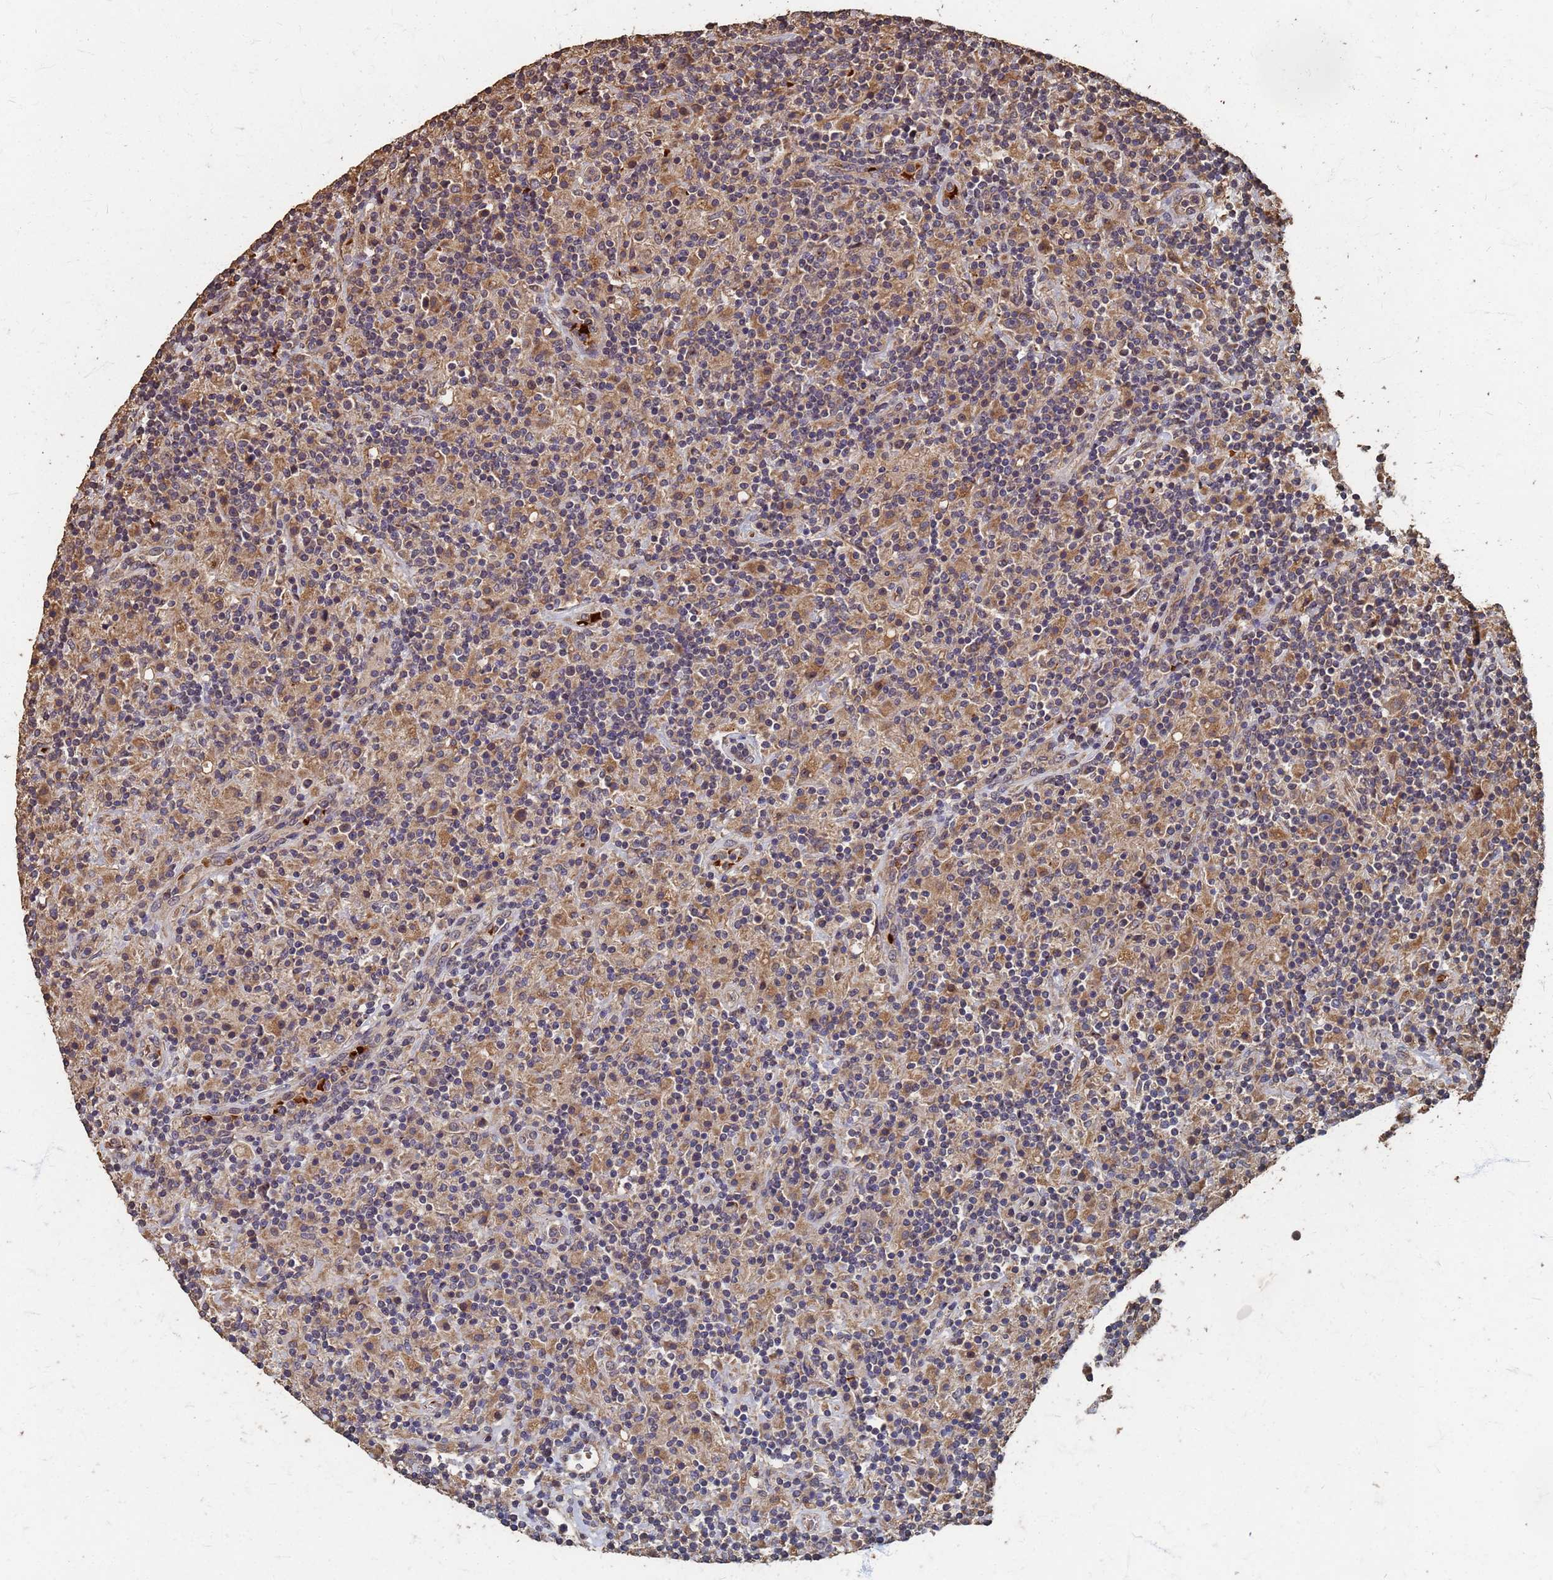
{"staining": {"intensity": "weak", "quantity": ">75%", "location": "cytoplasmic/membranous"}, "tissue": "lymphoma", "cell_type": "Tumor cells", "image_type": "cancer", "snomed": [{"axis": "morphology", "description": "Hodgkin's disease, NOS"}, {"axis": "topography", "description": "Lymph node"}], "caption": "The image demonstrates immunohistochemical staining of lymphoma. There is weak cytoplasmic/membranous staining is seen in approximately >75% of tumor cells. (DAB (3,3'-diaminobenzidine) IHC with brightfield microscopy, high magnification).", "gene": "DPH5", "patient": {"sex": "male", "age": 70}}